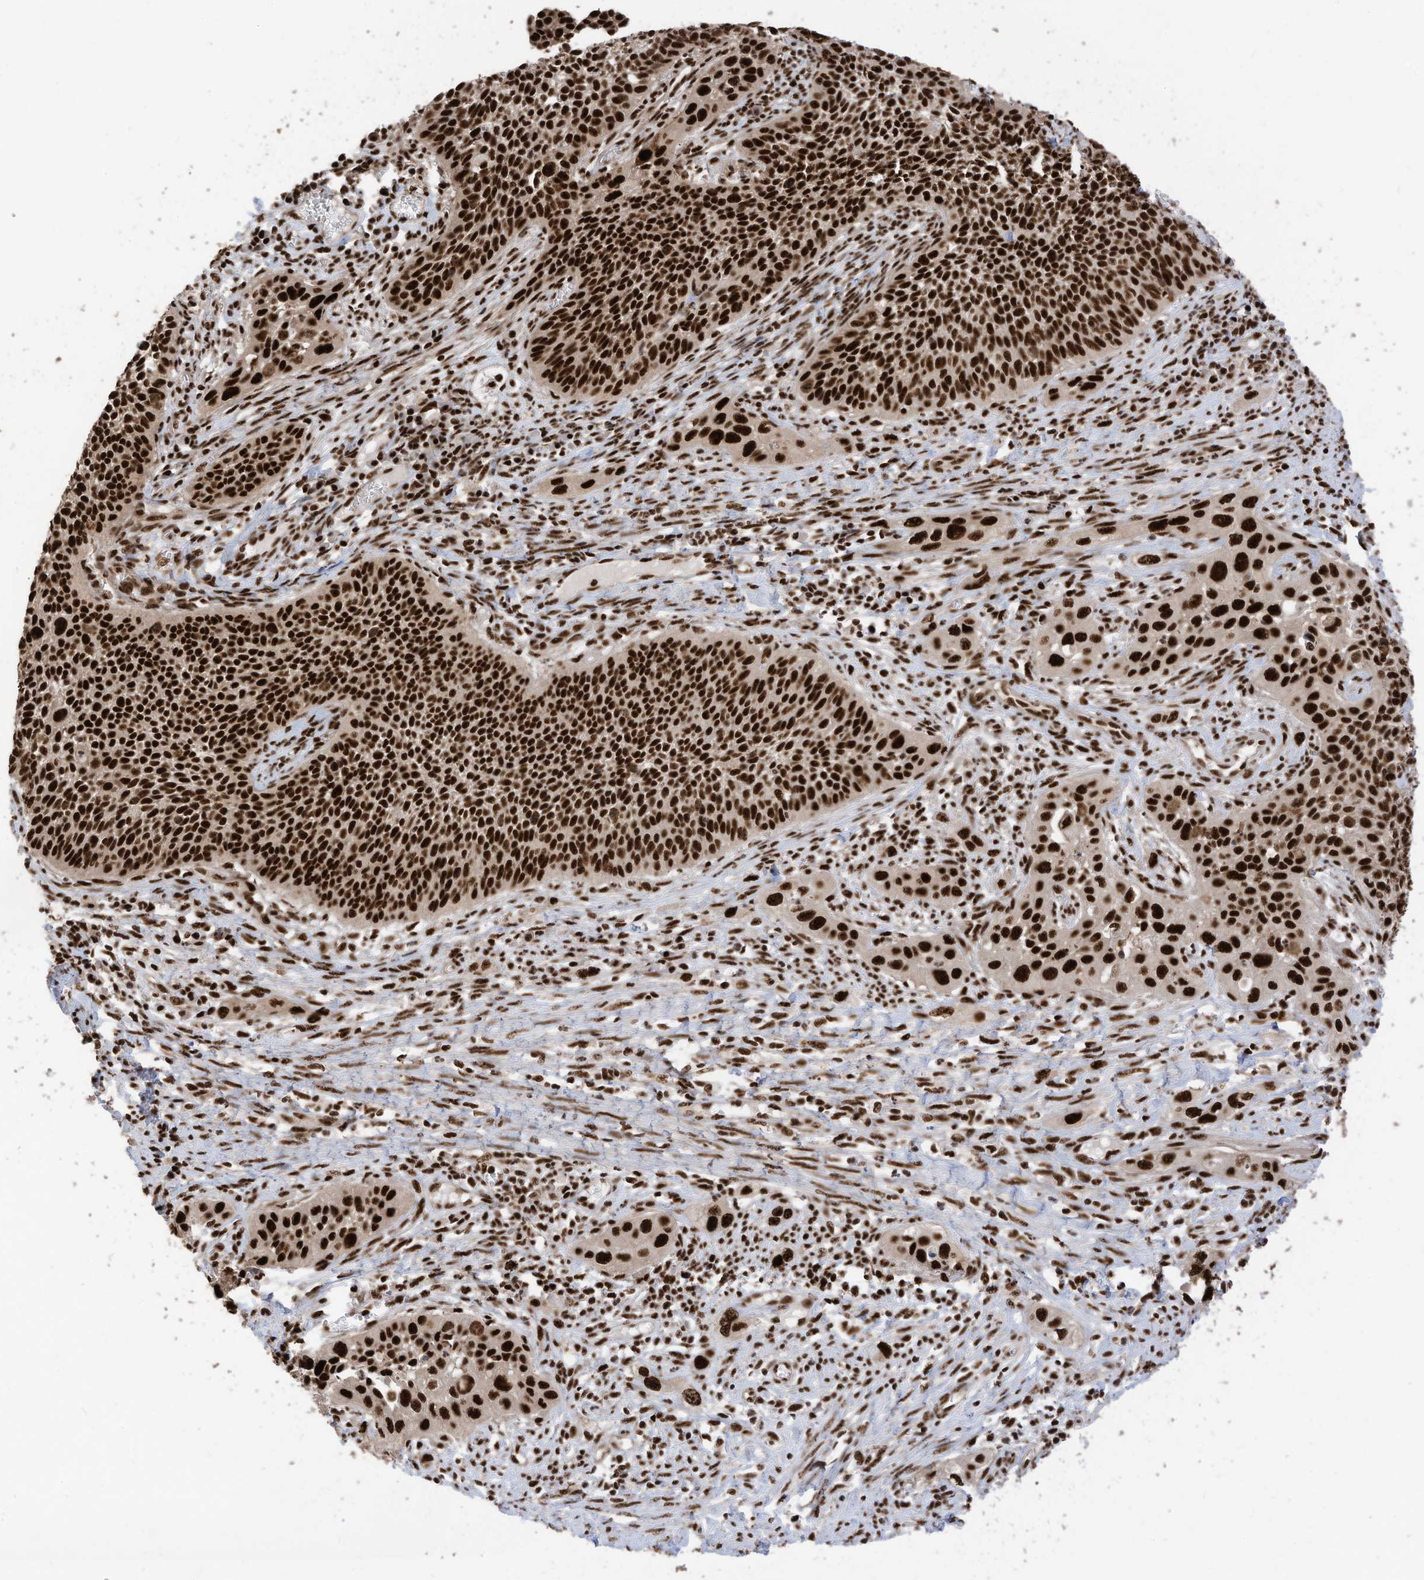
{"staining": {"intensity": "strong", "quantity": ">75%", "location": "nuclear"}, "tissue": "cervical cancer", "cell_type": "Tumor cells", "image_type": "cancer", "snomed": [{"axis": "morphology", "description": "Squamous cell carcinoma, NOS"}, {"axis": "topography", "description": "Cervix"}], "caption": "The micrograph demonstrates staining of cervical cancer (squamous cell carcinoma), revealing strong nuclear protein expression (brown color) within tumor cells. (IHC, brightfield microscopy, high magnification).", "gene": "SF3A3", "patient": {"sex": "female", "age": 34}}